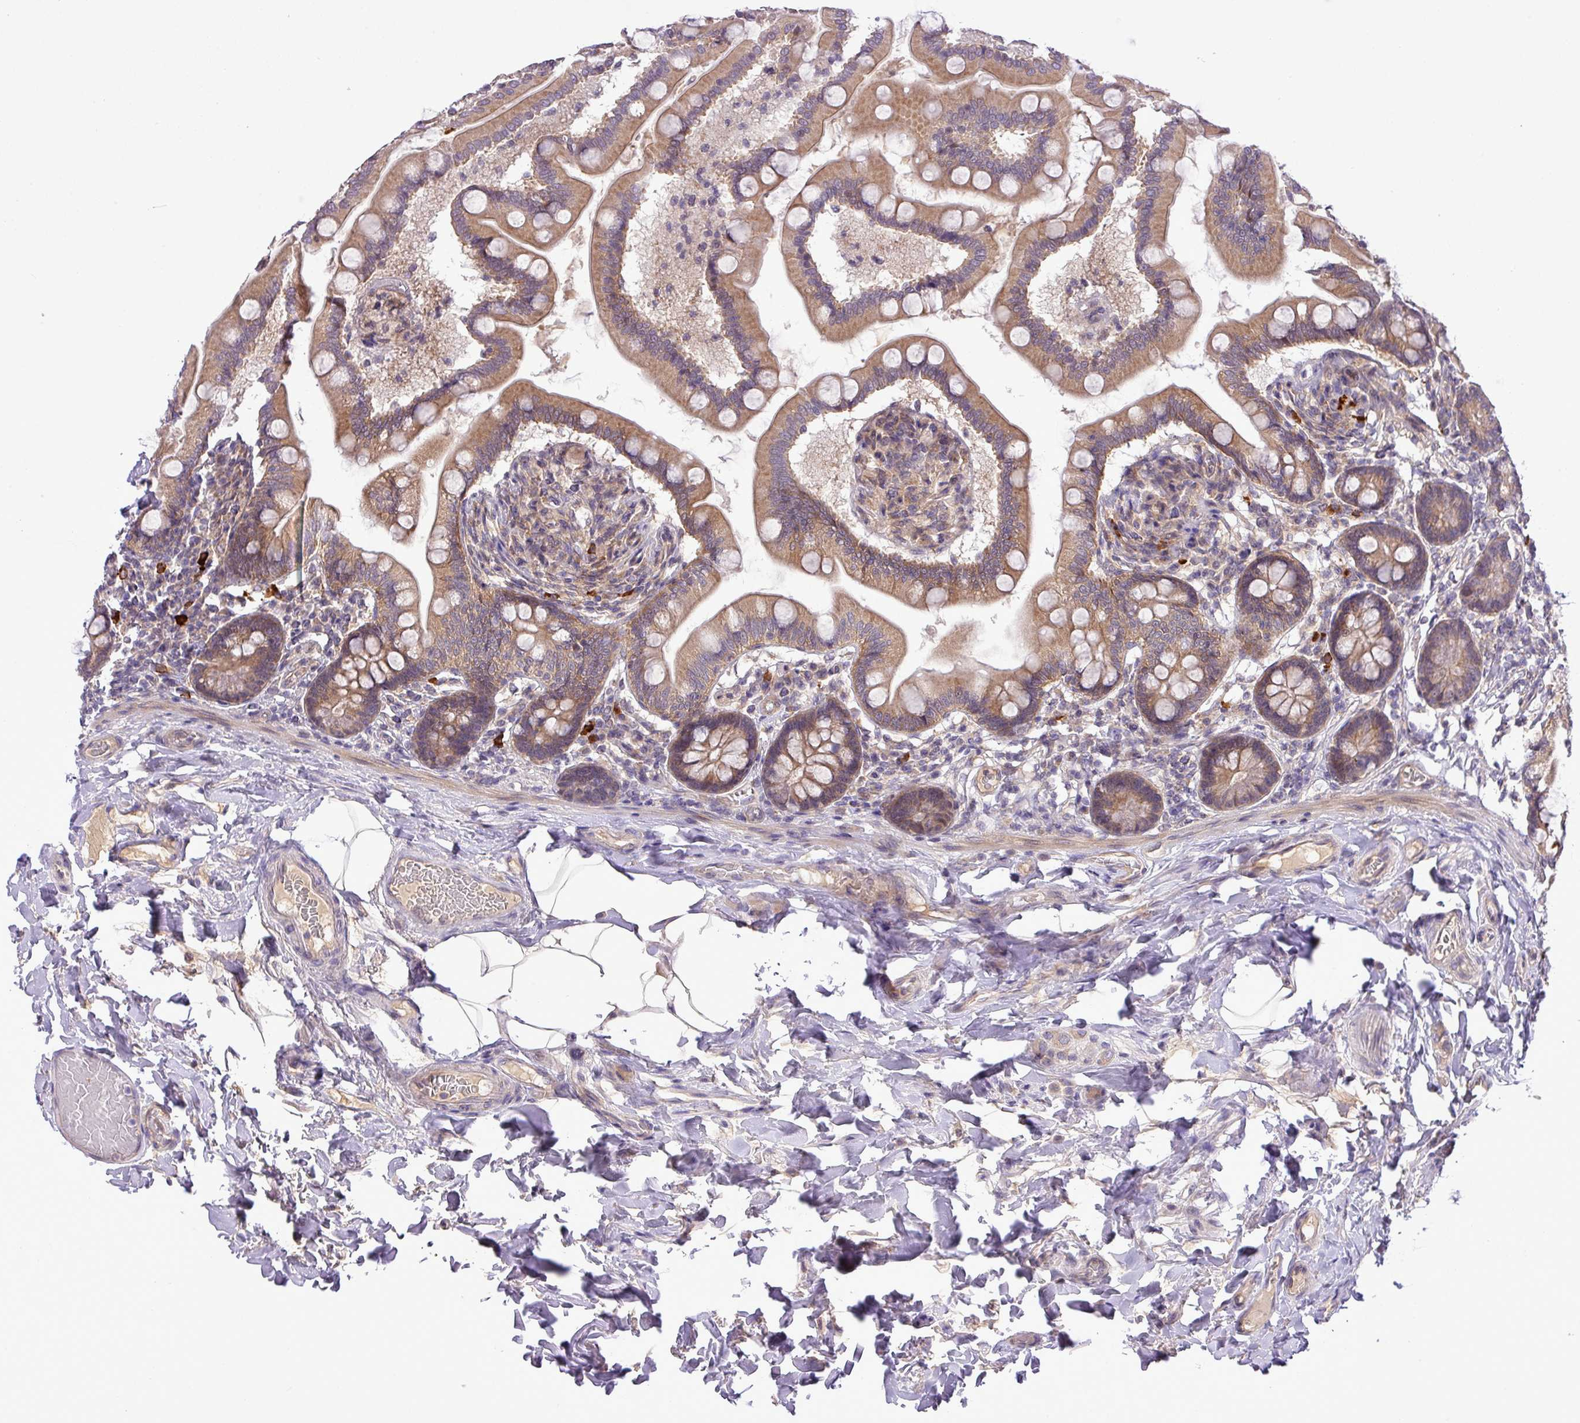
{"staining": {"intensity": "strong", "quantity": ">75%", "location": "cytoplasmic/membranous"}, "tissue": "small intestine", "cell_type": "Glandular cells", "image_type": "normal", "snomed": [{"axis": "morphology", "description": "Normal tissue, NOS"}, {"axis": "topography", "description": "Small intestine"}], "caption": "Small intestine stained with IHC shows strong cytoplasmic/membranous positivity in approximately >75% of glandular cells. (DAB (3,3'-diaminobenzidine) IHC, brown staining for protein, blue staining for nuclei).", "gene": "FAM222B", "patient": {"sex": "female", "age": 64}}